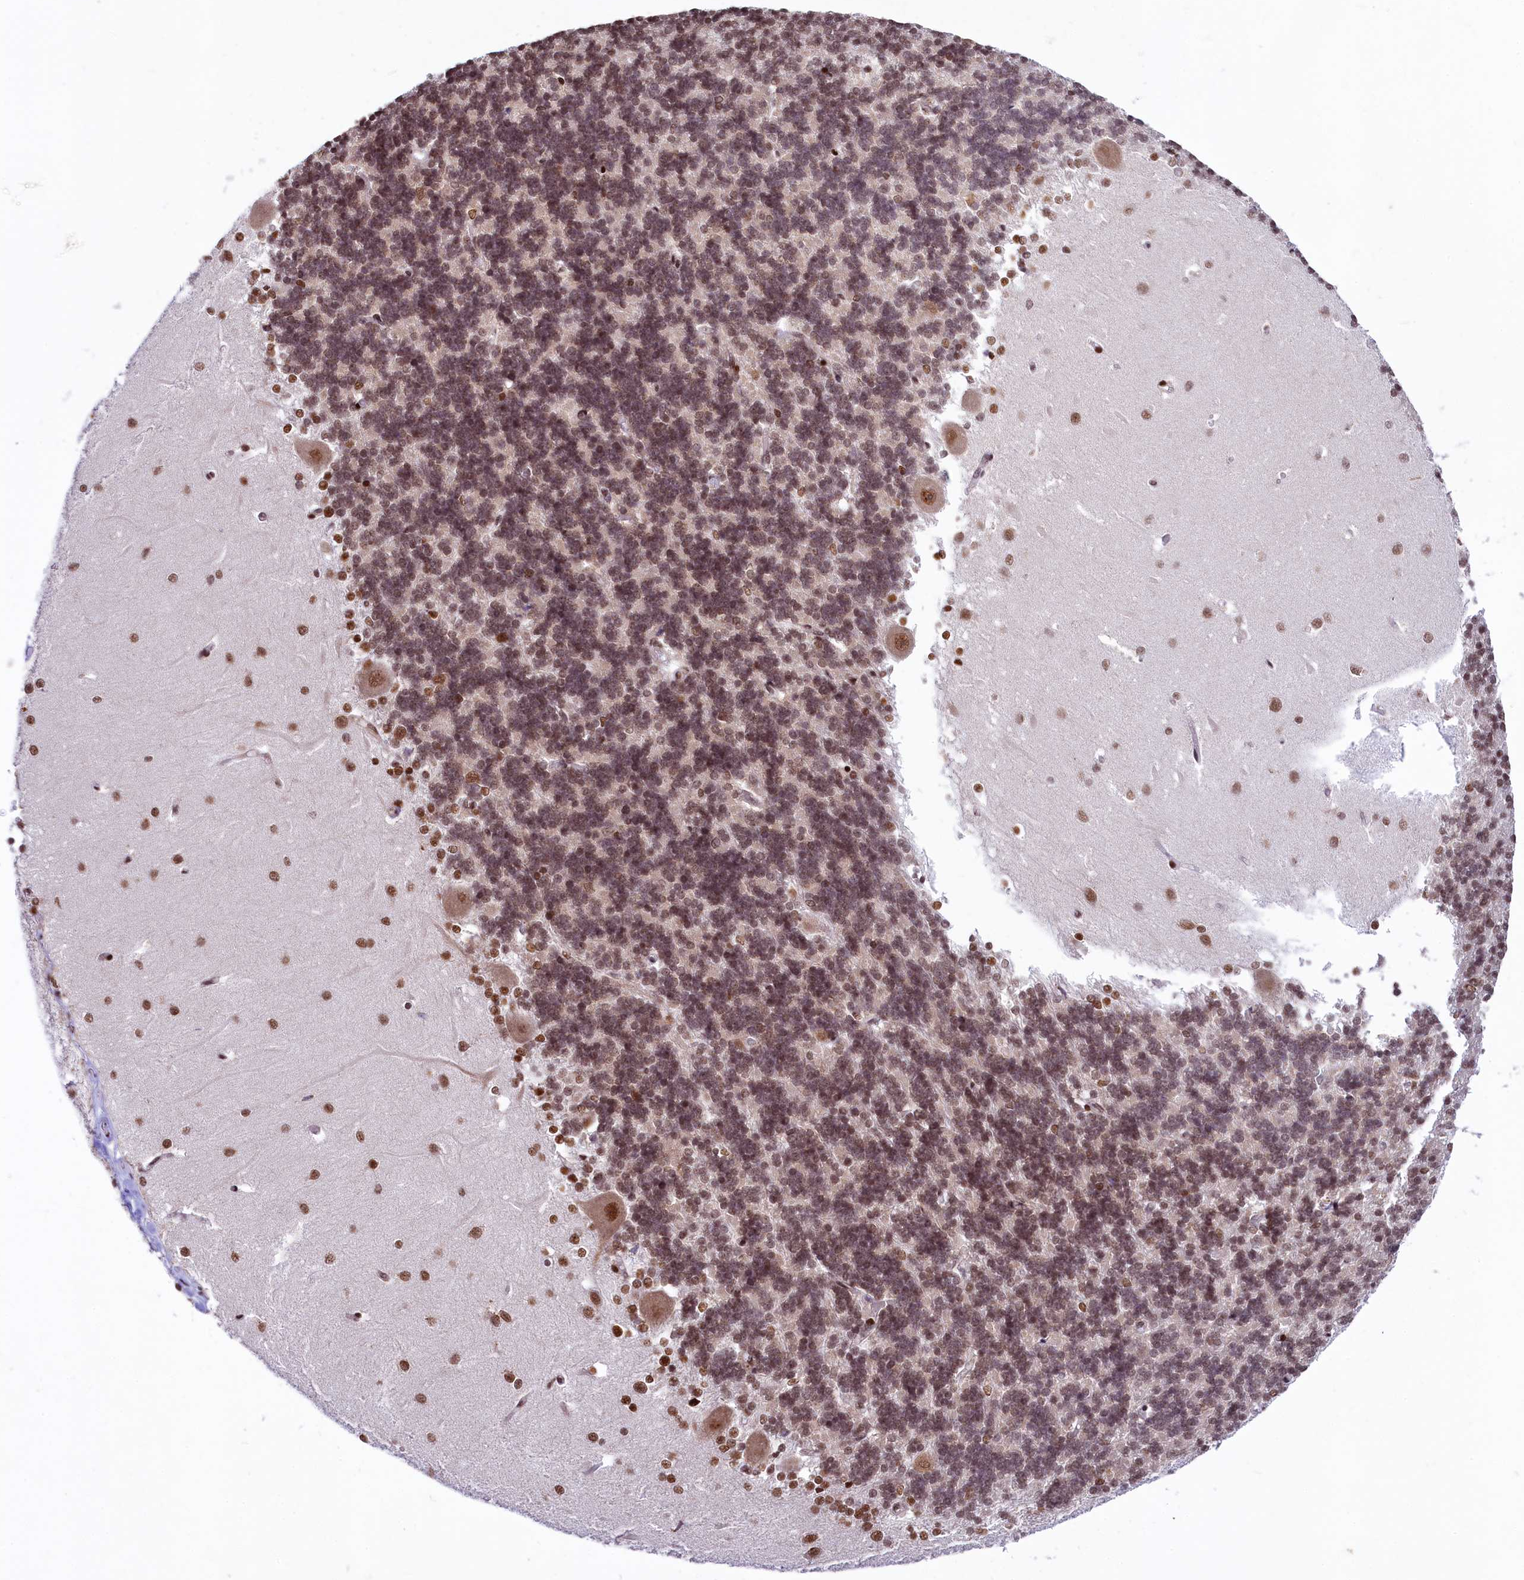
{"staining": {"intensity": "moderate", "quantity": ">75%", "location": "nuclear"}, "tissue": "cerebellum", "cell_type": "Cells in granular layer", "image_type": "normal", "snomed": [{"axis": "morphology", "description": "Normal tissue, NOS"}, {"axis": "topography", "description": "Cerebellum"}], "caption": "A high-resolution histopathology image shows IHC staining of normal cerebellum, which exhibits moderate nuclear expression in approximately >75% of cells in granular layer.", "gene": "ANKS3", "patient": {"sex": "male", "age": 37}}